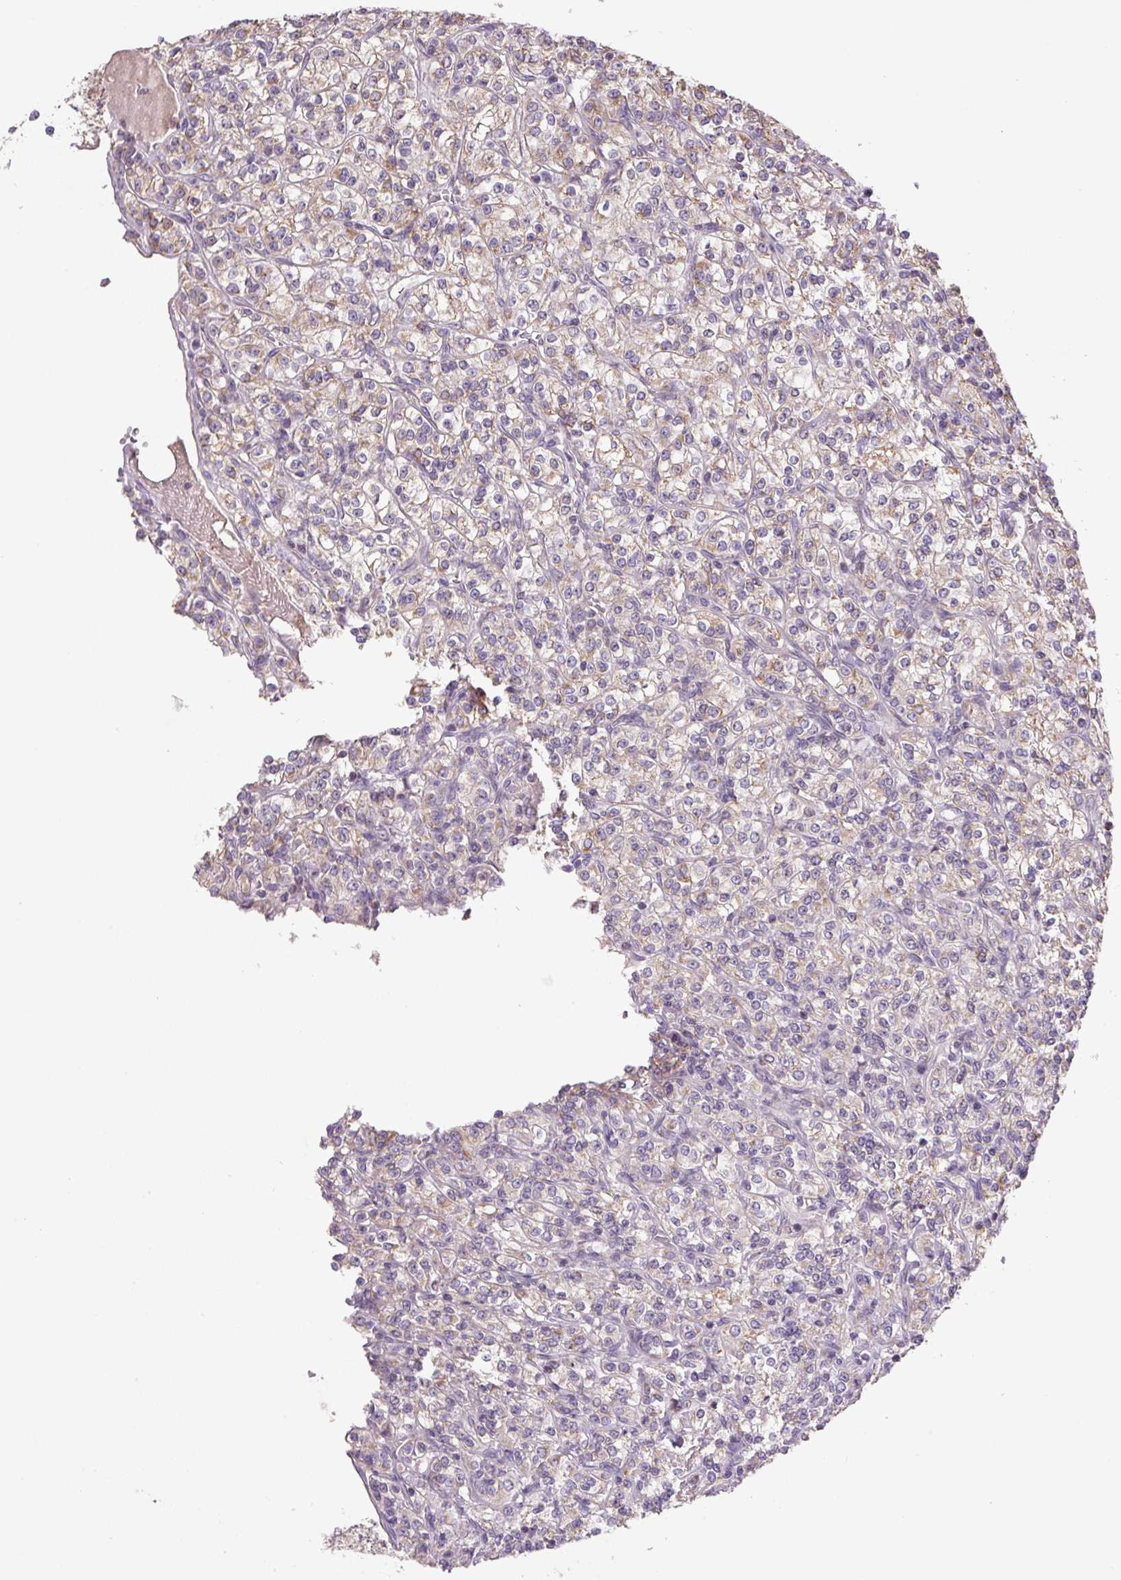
{"staining": {"intensity": "weak", "quantity": "25%-75%", "location": "cytoplasmic/membranous"}, "tissue": "renal cancer", "cell_type": "Tumor cells", "image_type": "cancer", "snomed": [{"axis": "morphology", "description": "Adenocarcinoma, NOS"}, {"axis": "topography", "description": "Kidney"}], "caption": "Protein staining exhibits weak cytoplasmic/membranous staining in about 25%-75% of tumor cells in renal cancer. (DAB (3,3'-diaminobenzidine) IHC, brown staining for protein, blue staining for nuclei).", "gene": "SGF29", "patient": {"sex": "male", "age": 77}}